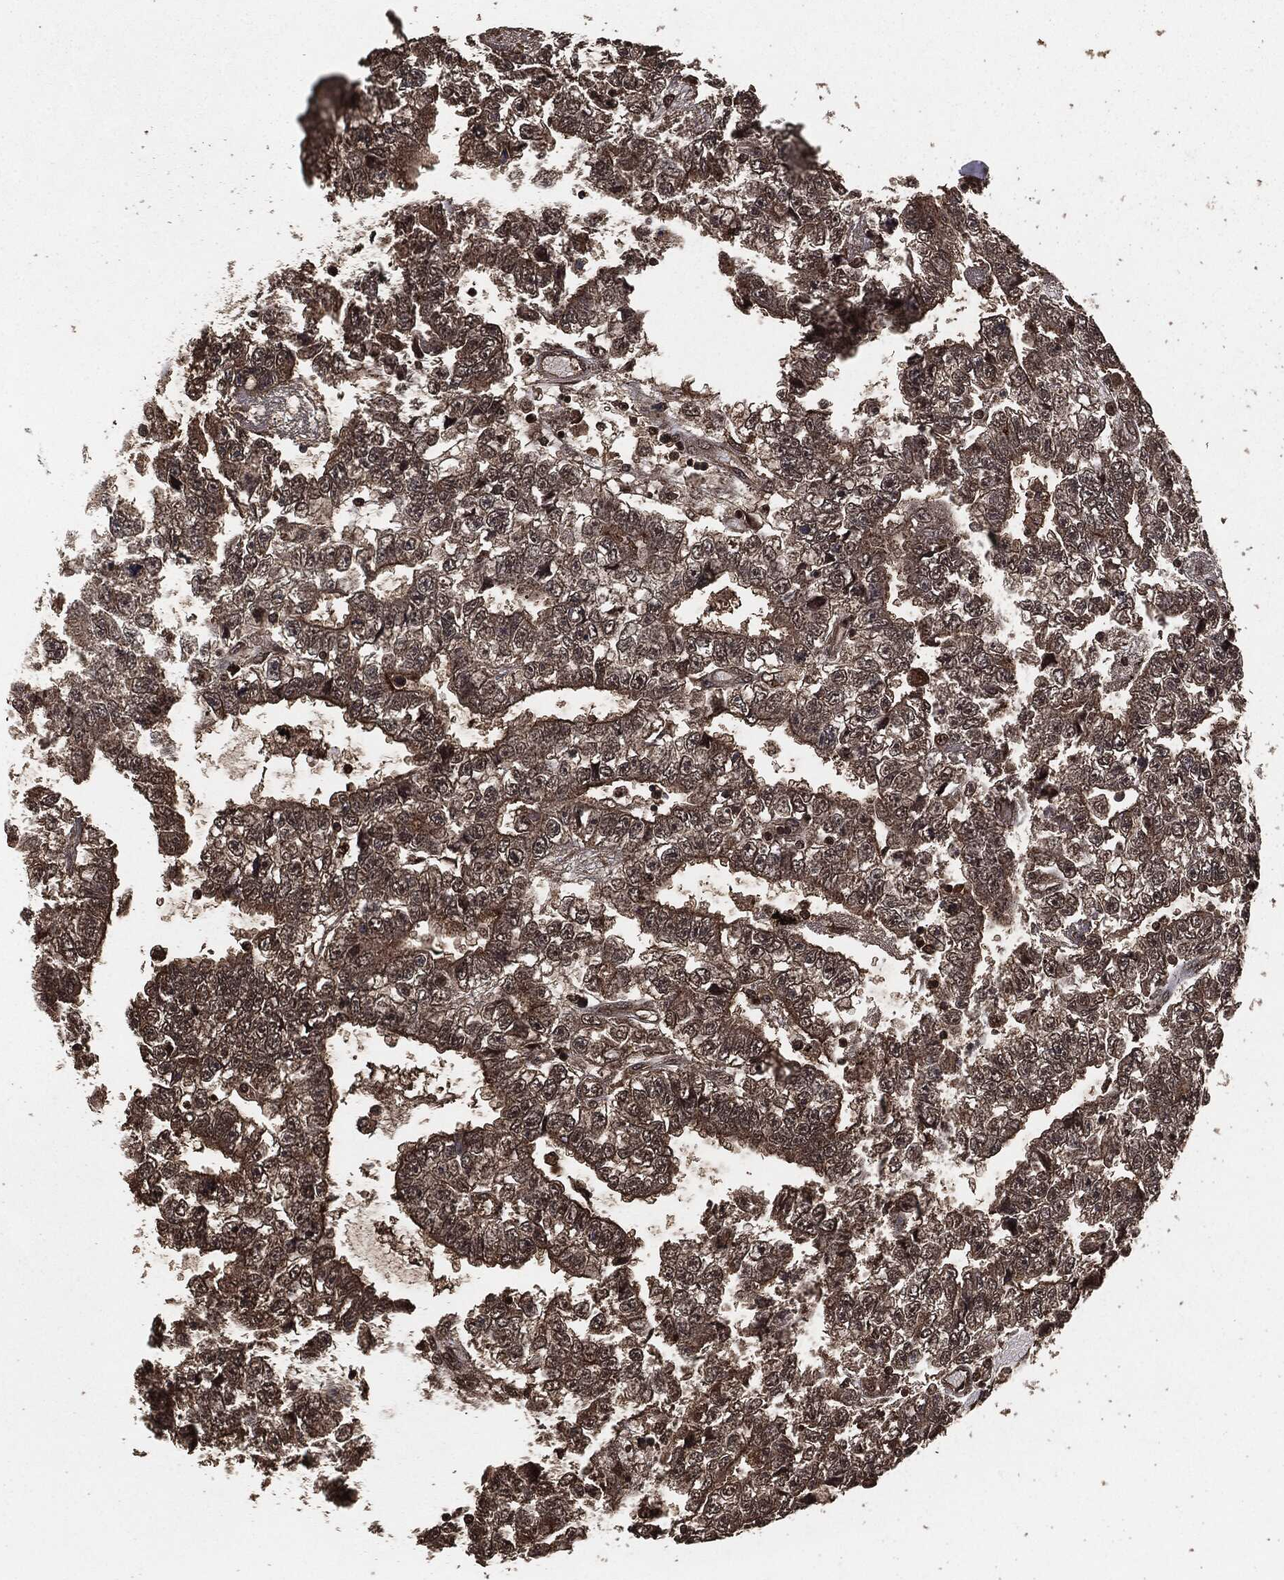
{"staining": {"intensity": "strong", "quantity": "25%-75%", "location": "cytoplasmic/membranous"}, "tissue": "testis cancer", "cell_type": "Tumor cells", "image_type": "cancer", "snomed": [{"axis": "morphology", "description": "Carcinoma, Embryonal, NOS"}, {"axis": "topography", "description": "Testis"}], "caption": "Embryonal carcinoma (testis) stained with a brown dye displays strong cytoplasmic/membranous positive staining in approximately 25%-75% of tumor cells.", "gene": "EGFR", "patient": {"sex": "male", "age": 25}}